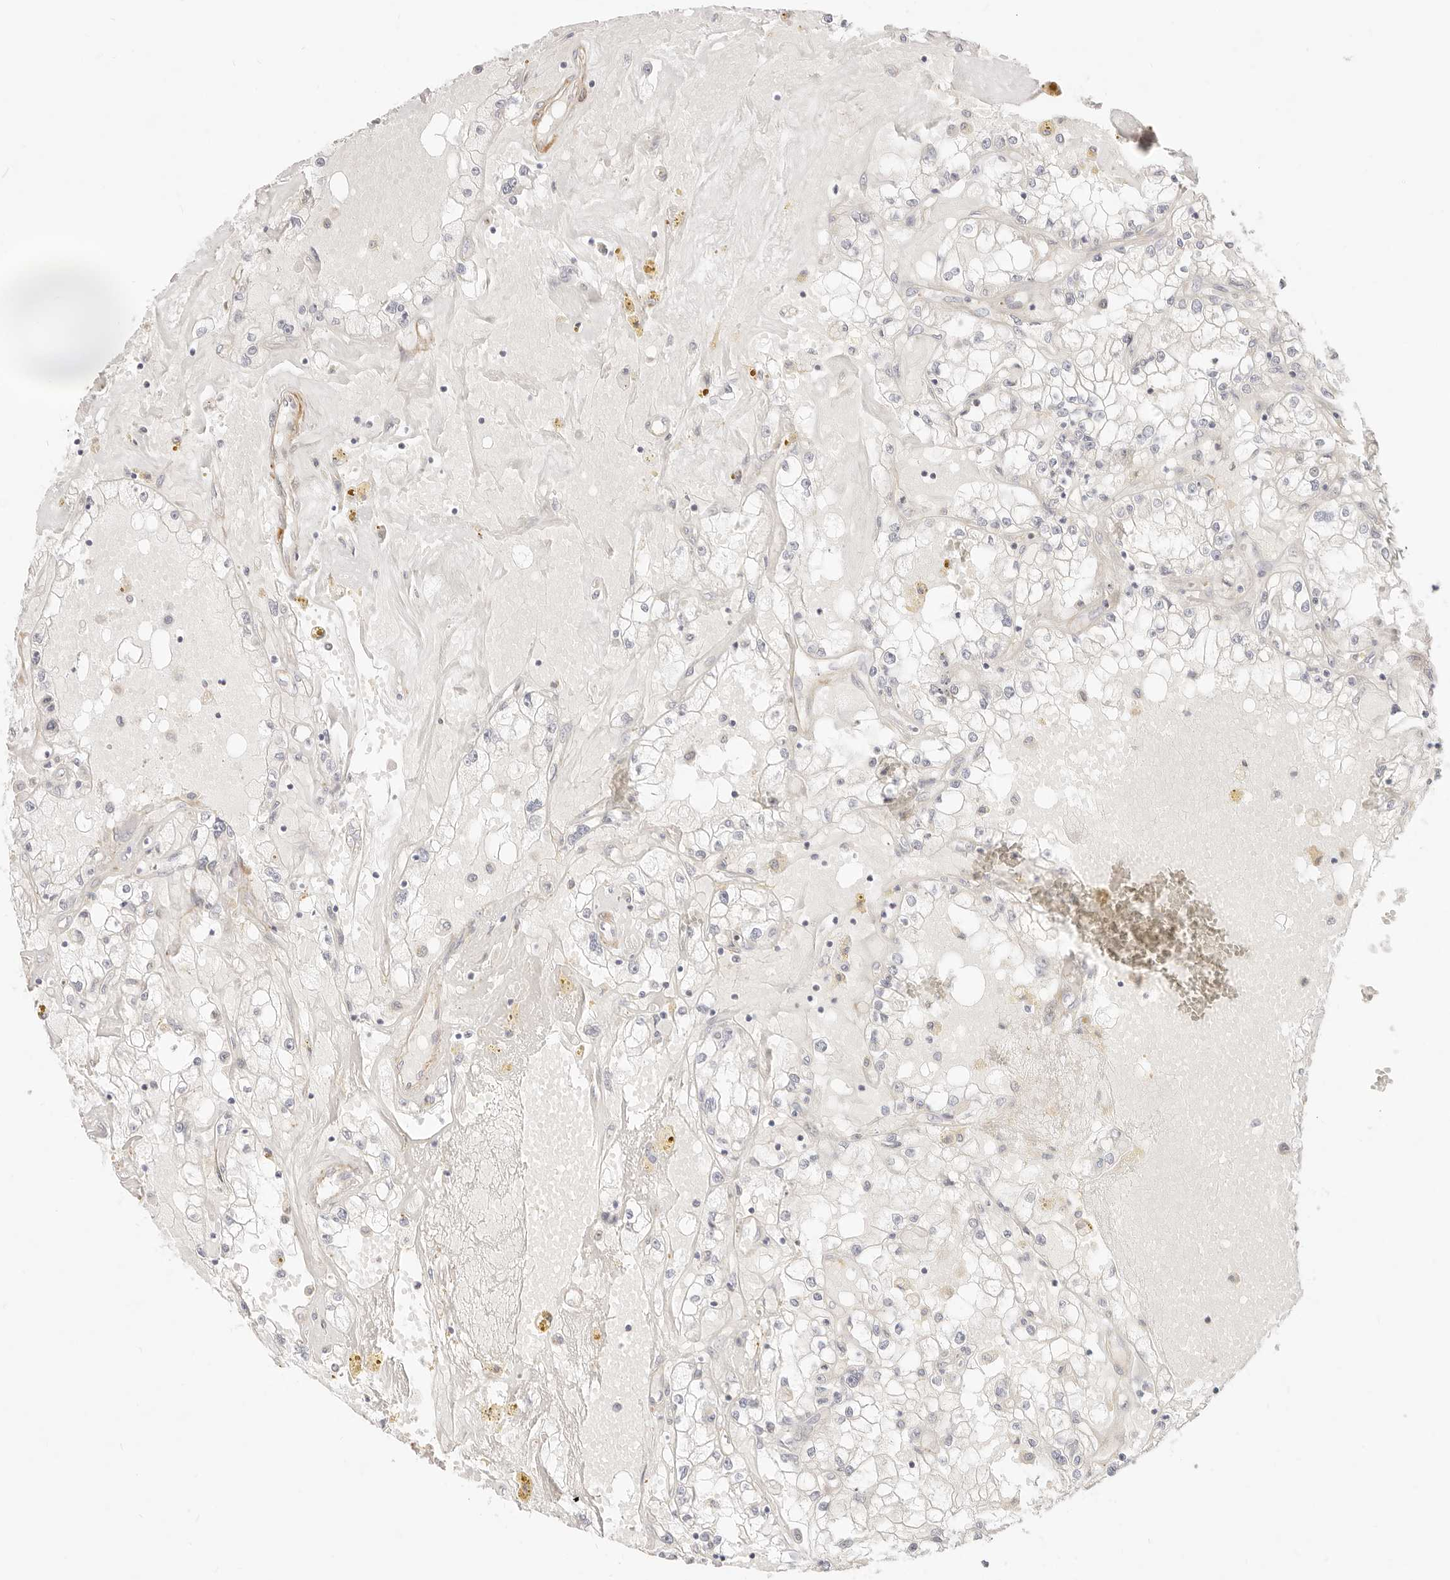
{"staining": {"intensity": "negative", "quantity": "none", "location": "none"}, "tissue": "renal cancer", "cell_type": "Tumor cells", "image_type": "cancer", "snomed": [{"axis": "morphology", "description": "Adenocarcinoma, NOS"}, {"axis": "topography", "description": "Kidney"}], "caption": "High magnification brightfield microscopy of adenocarcinoma (renal) stained with DAB (brown) and counterstained with hematoxylin (blue): tumor cells show no significant positivity. (DAB (3,3'-diaminobenzidine) immunohistochemistry with hematoxylin counter stain).", "gene": "UBXN10", "patient": {"sex": "male", "age": 56}}